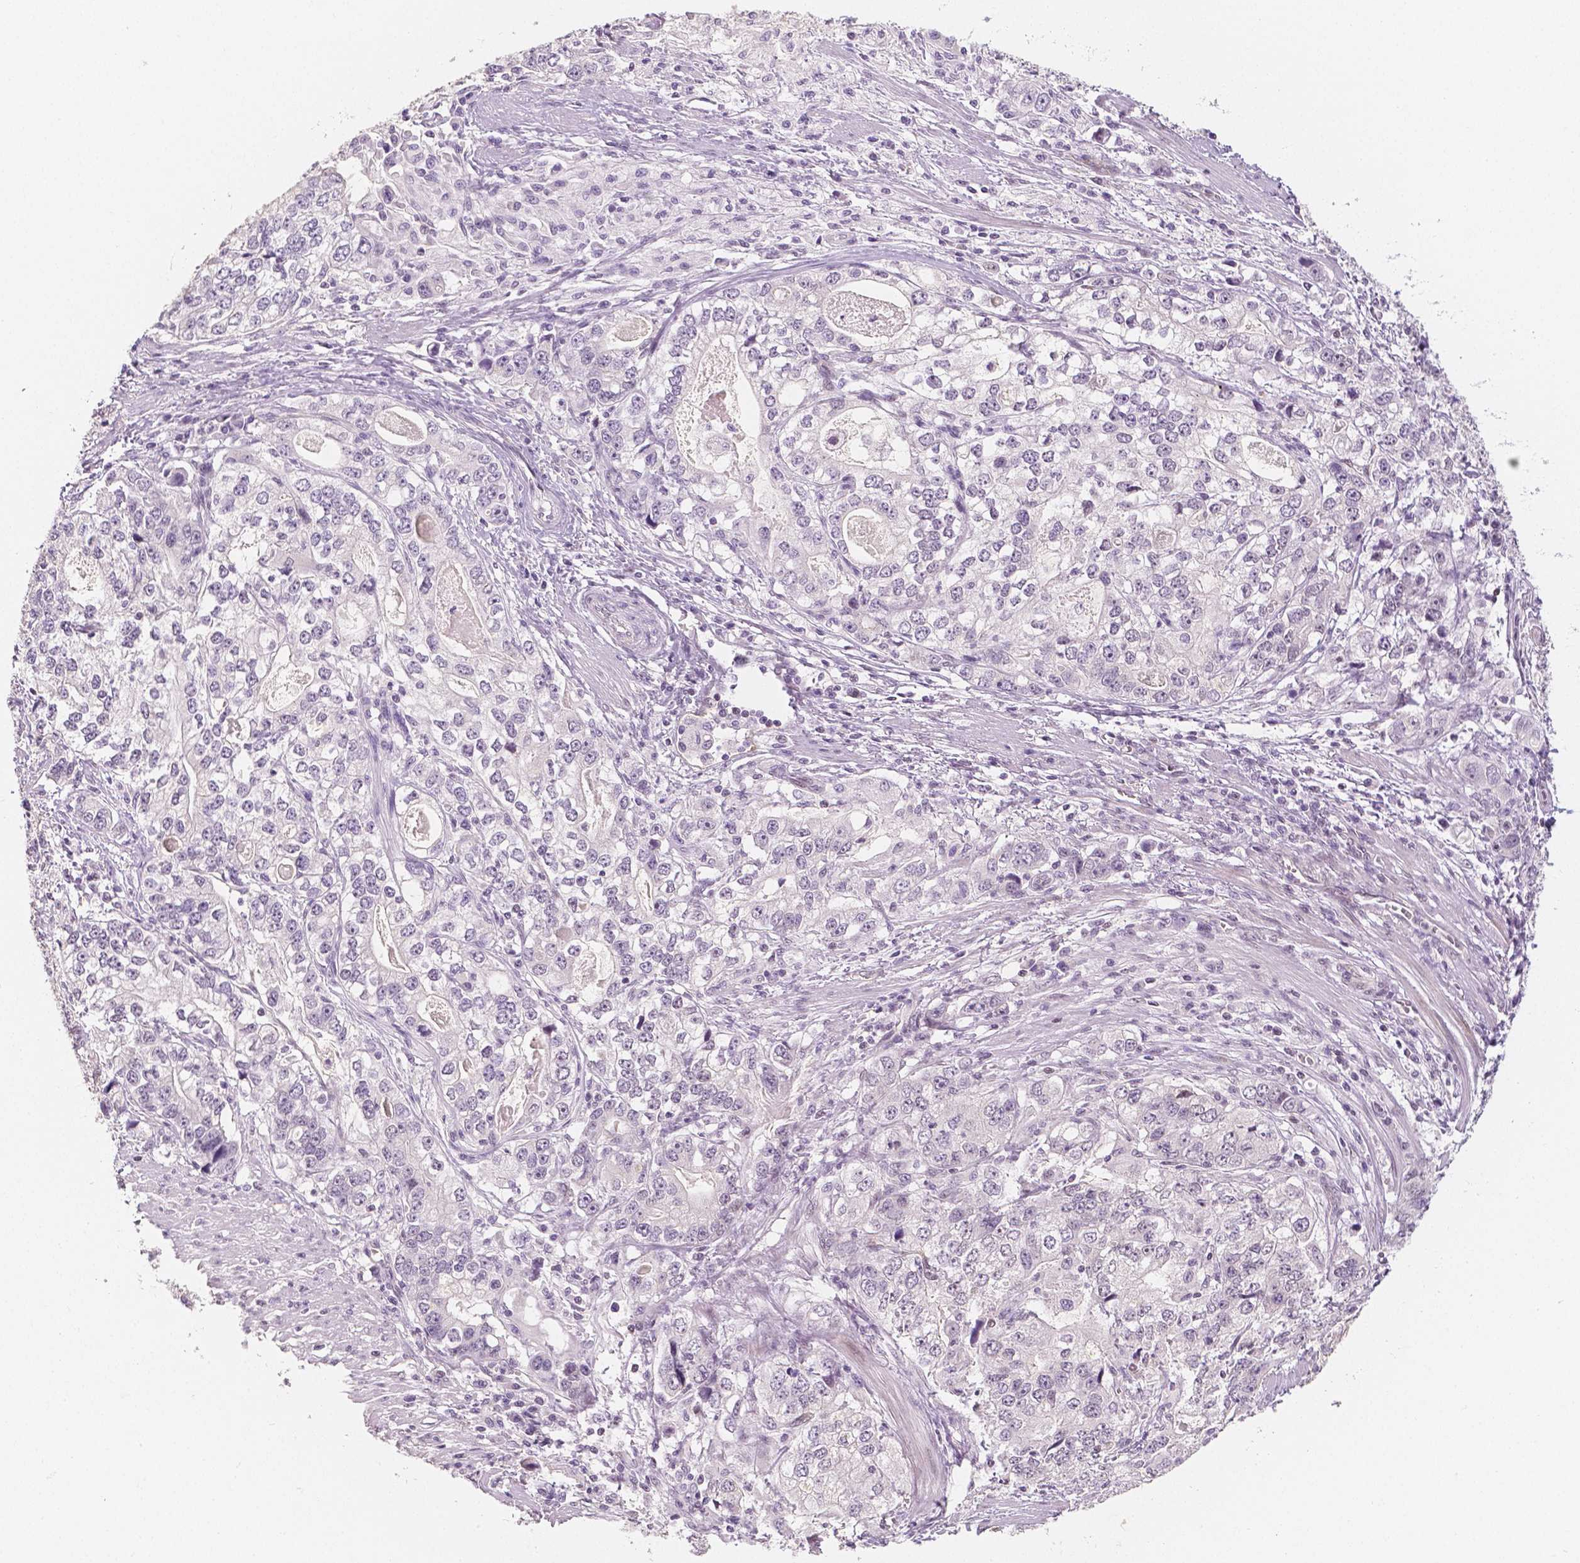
{"staining": {"intensity": "negative", "quantity": "none", "location": "none"}, "tissue": "stomach cancer", "cell_type": "Tumor cells", "image_type": "cancer", "snomed": [{"axis": "morphology", "description": "Adenocarcinoma, NOS"}, {"axis": "topography", "description": "Stomach, lower"}], "caption": "Stomach cancer (adenocarcinoma) was stained to show a protein in brown. There is no significant positivity in tumor cells.", "gene": "KDM5B", "patient": {"sex": "female", "age": 72}}